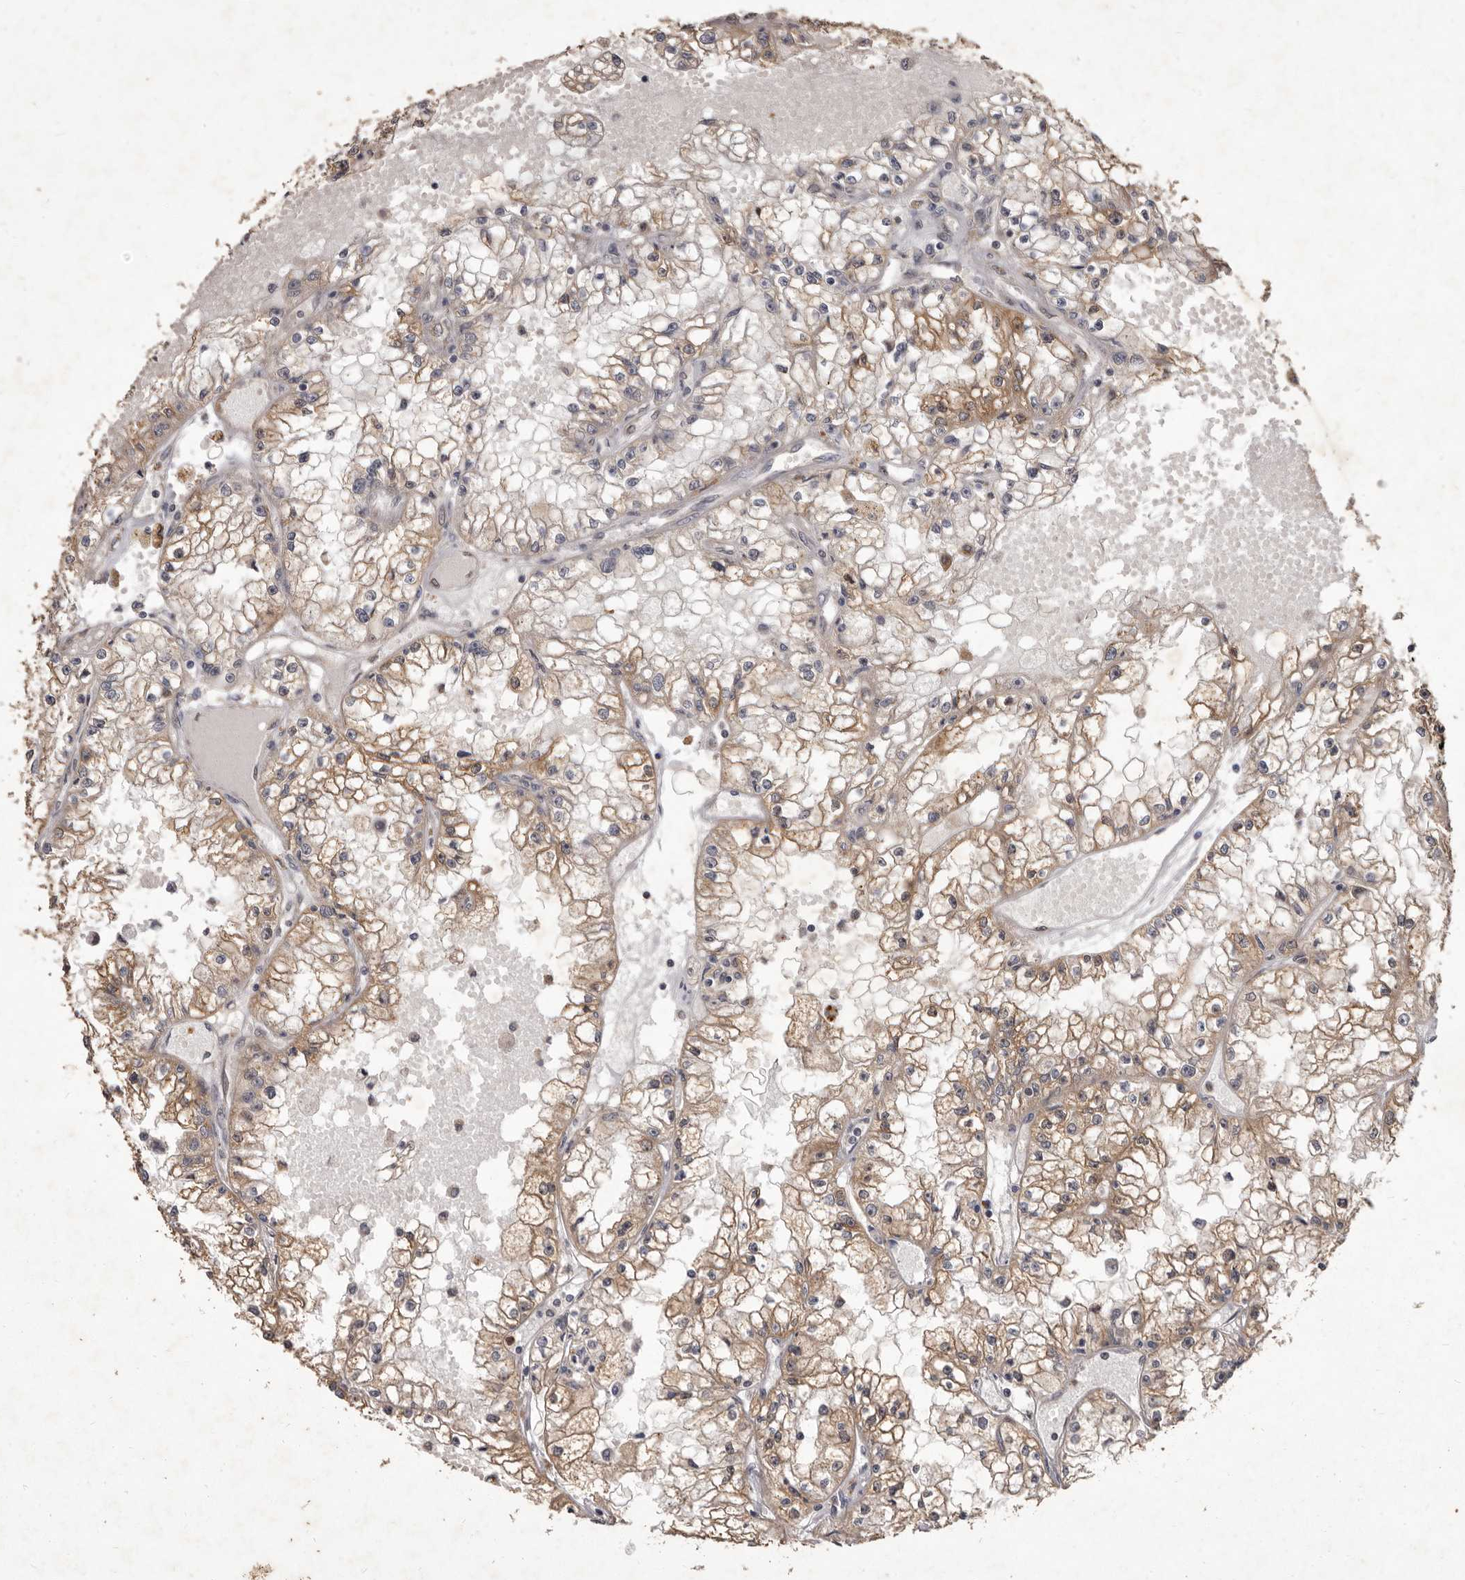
{"staining": {"intensity": "moderate", "quantity": ">75%", "location": "cytoplasmic/membranous"}, "tissue": "renal cancer", "cell_type": "Tumor cells", "image_type": "cancer", "snomed": [{"axis": "morphology", "description": "Adenocarcinoma, NOS"}, {"axis": "topography", "description": "Kidney"}], "caption": "Adenocarcinoma (renal) was stained to show a protein in brown. There is medium levels of moderate cytoplasmic/membranous expression in approximately >75% of tumor cells.", "gene": "ACLY", "patient": {"sex": "male", "age": 56}}